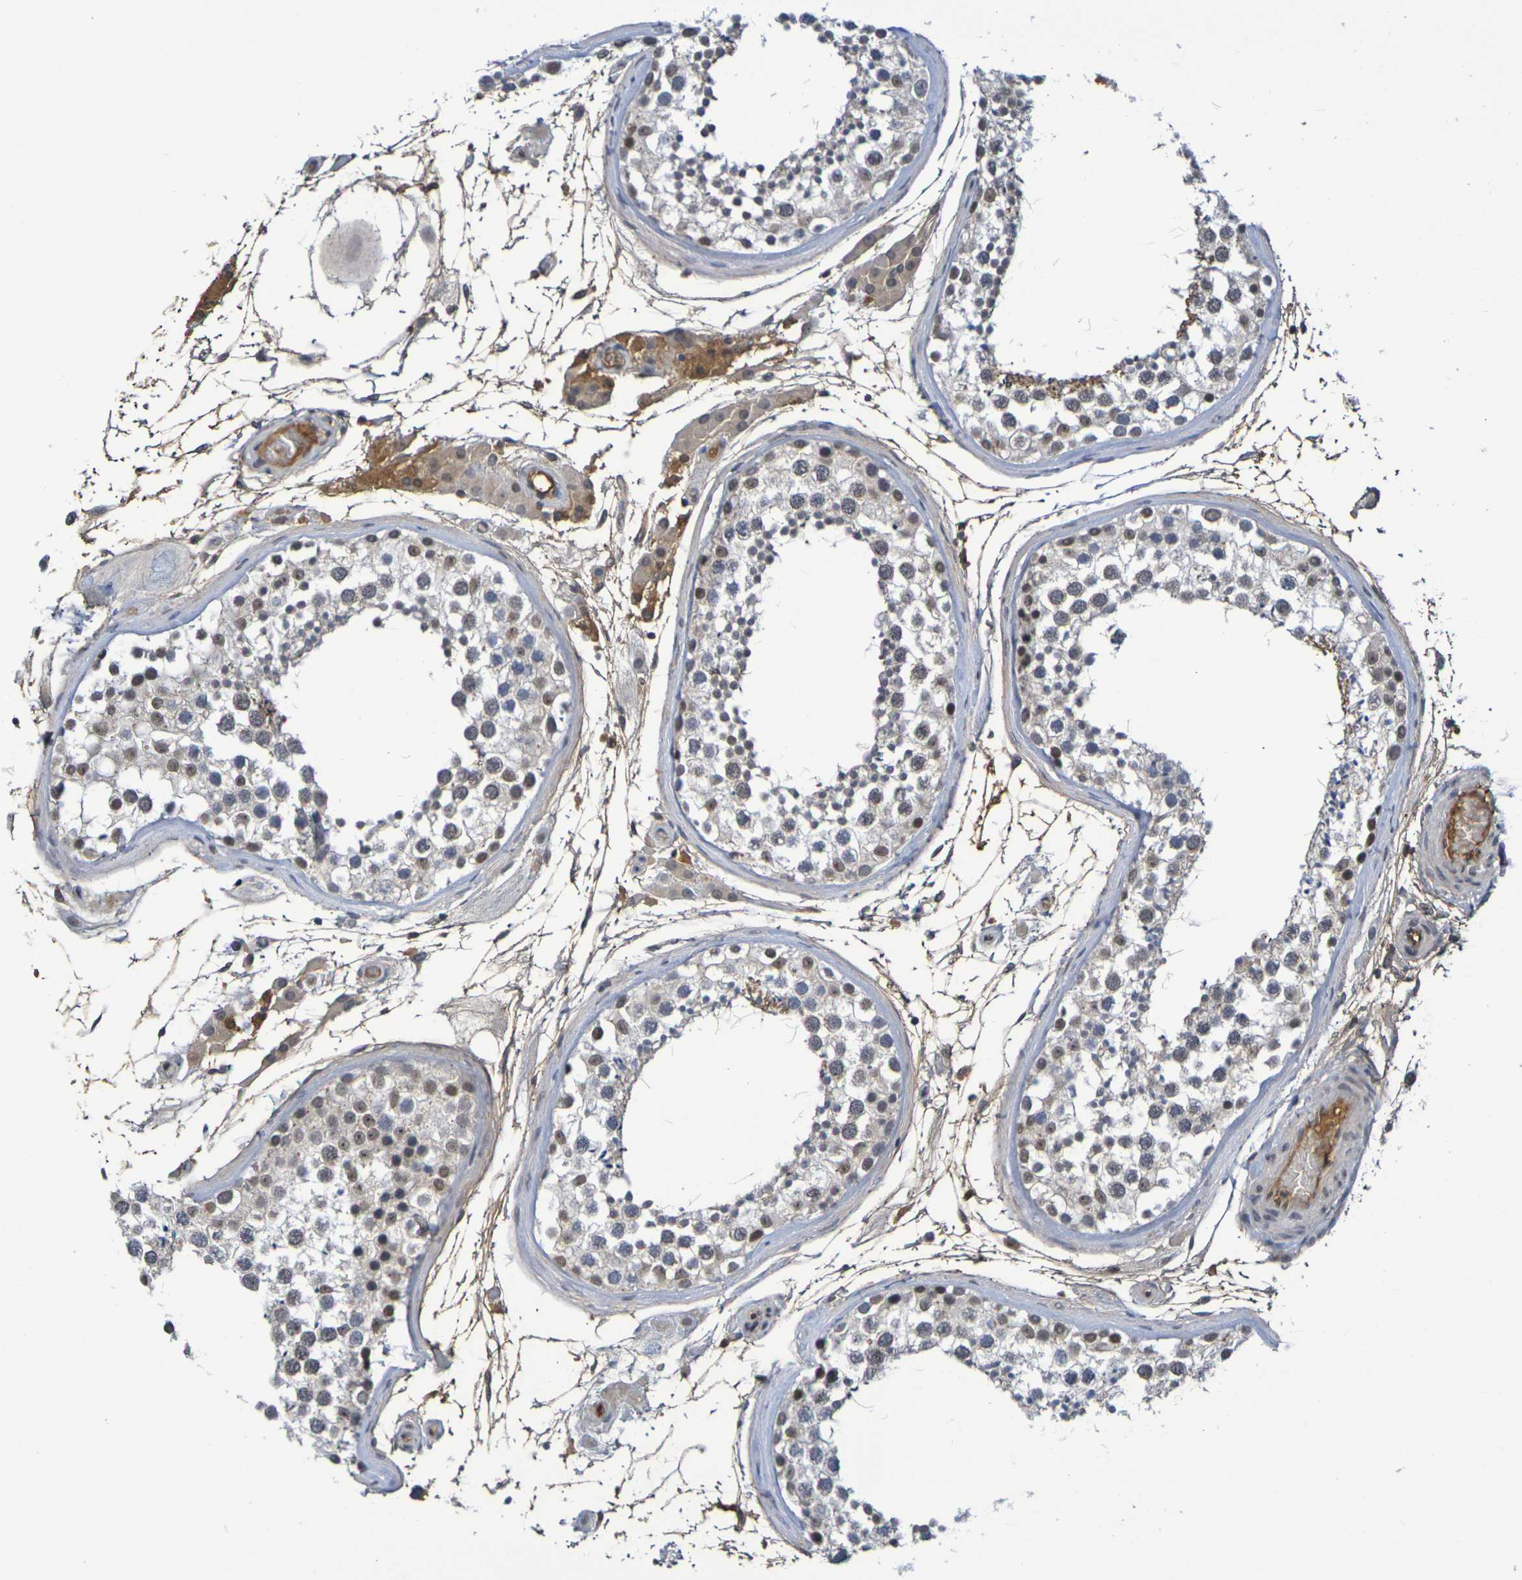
{"staining": {"intensity": "moderate", "quantity": "25%-75%", "location": "nuclear"}, "tissue": "testis", "cell_type": "Cells in seminiferous ducts", "image_type": "normal", "snomed": [{"axis": "morphology", "description": "Normal tissue, NOS"}, {"axis": "topography", "description": "Testis"}], "caption": "Immunohistochemical staining of unremarkable testis reveals moderate nuclear protein expression in approximately 25%-75% of cells in seminiferous ducts. (DAB (3,3'-diaminobenzidine) IHC with brightfield microscopy, high magnification).", "gene": "TERF2", "patient": {"sex": "male", "age": 46}}